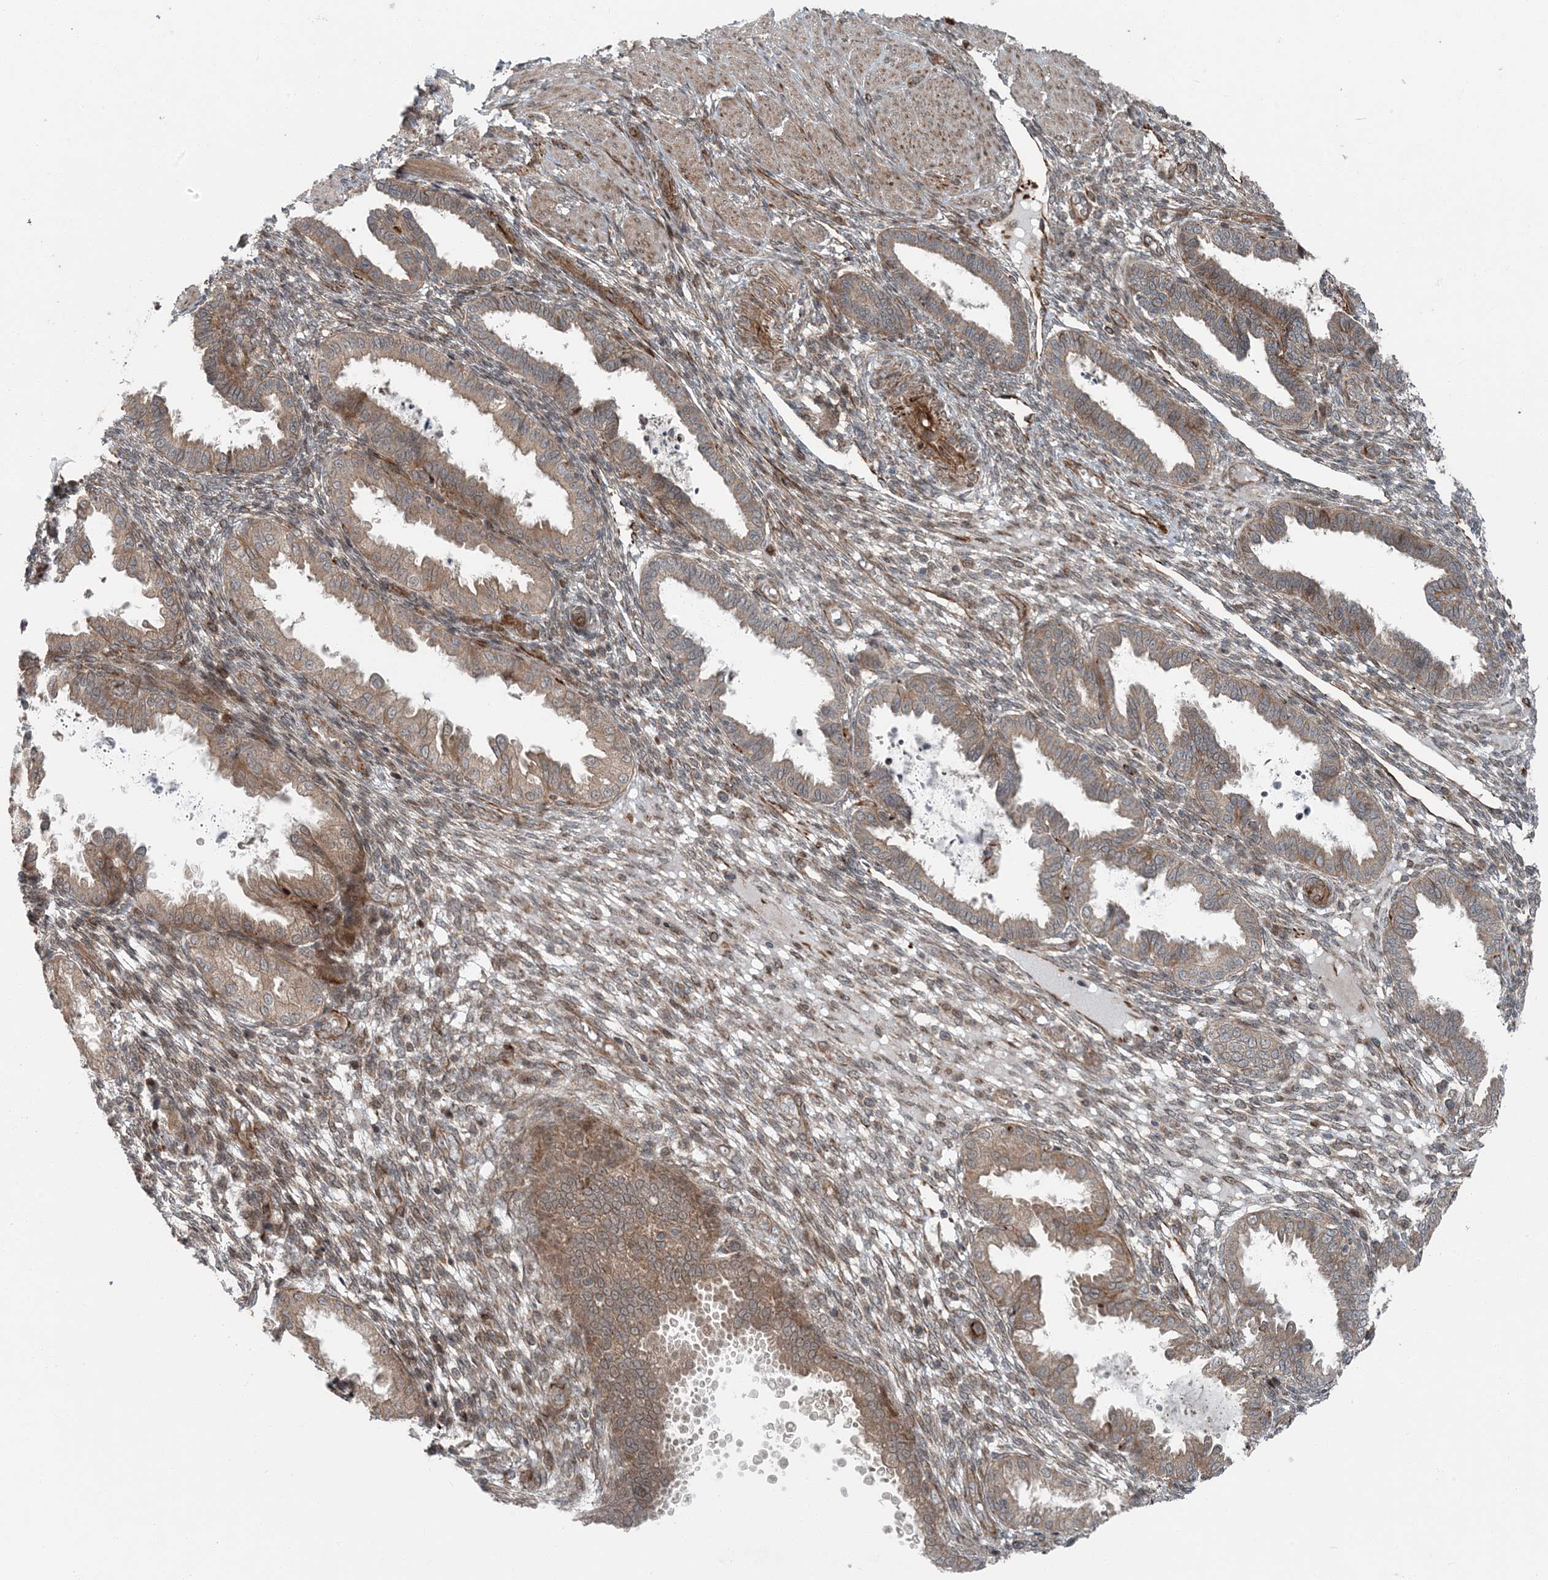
{"staining": {"intensity": "weak", "quantity": "25%-75%", "location": "cytoplasmic/membranous"}, "tissue": "endometrium", "cell_type": "Cells in endometrial stroma", "image_type": "normal", "snomed": [{"axis": "morphology", "description": "Normal tissue, NOS"}, {"axis": "topography", "description": "Endometrium"}], "caption": "A brown stain highlights weak cytoplasmic/membranous expression of a protein in cells in endometrial stroma of benign endometrium. (Stains: DAB in brown, nuclei in blue, Microscopy: brightfield microscopy at high magnification).", "gene": "EDEM2", "patient": {"sex": "female", "age": 33}}